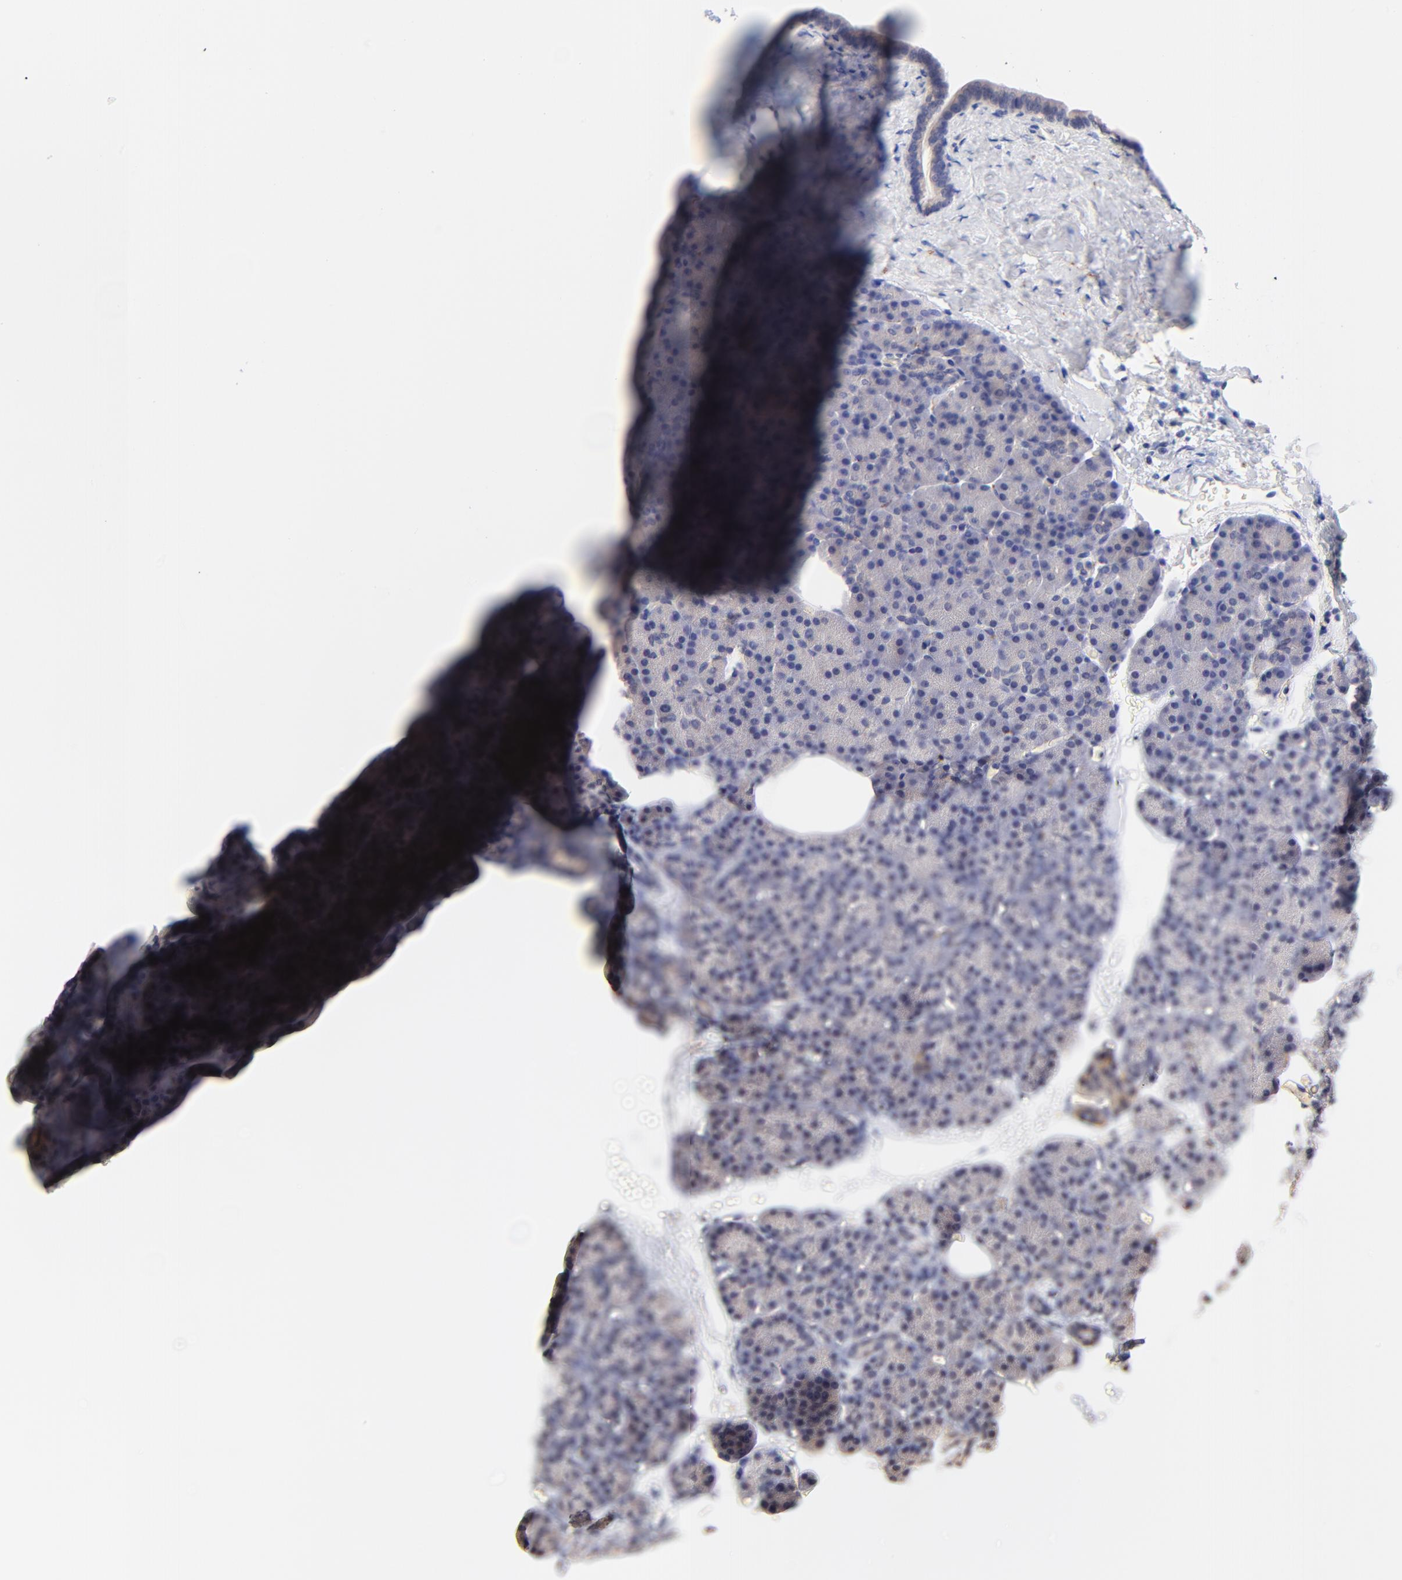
{"staining": {"intensity": "negative", "quantity": "none", "location": "none"}, "tissue": "pancreas", "cell_type": "Exocrine glandular cells", "image_type": "normal", "snomed": [{"axis": "morphology", "description": "Normal tissue, NOS"}, {"axis": "topography", "description": "Pancreas"}], "caption": "Exocrine glandular cells show no significant protein positivity in benign pancreas. Nuclei are stained in blue.", "gene": "RIBC2", "patient": {"sex": "female", "age": 35}}